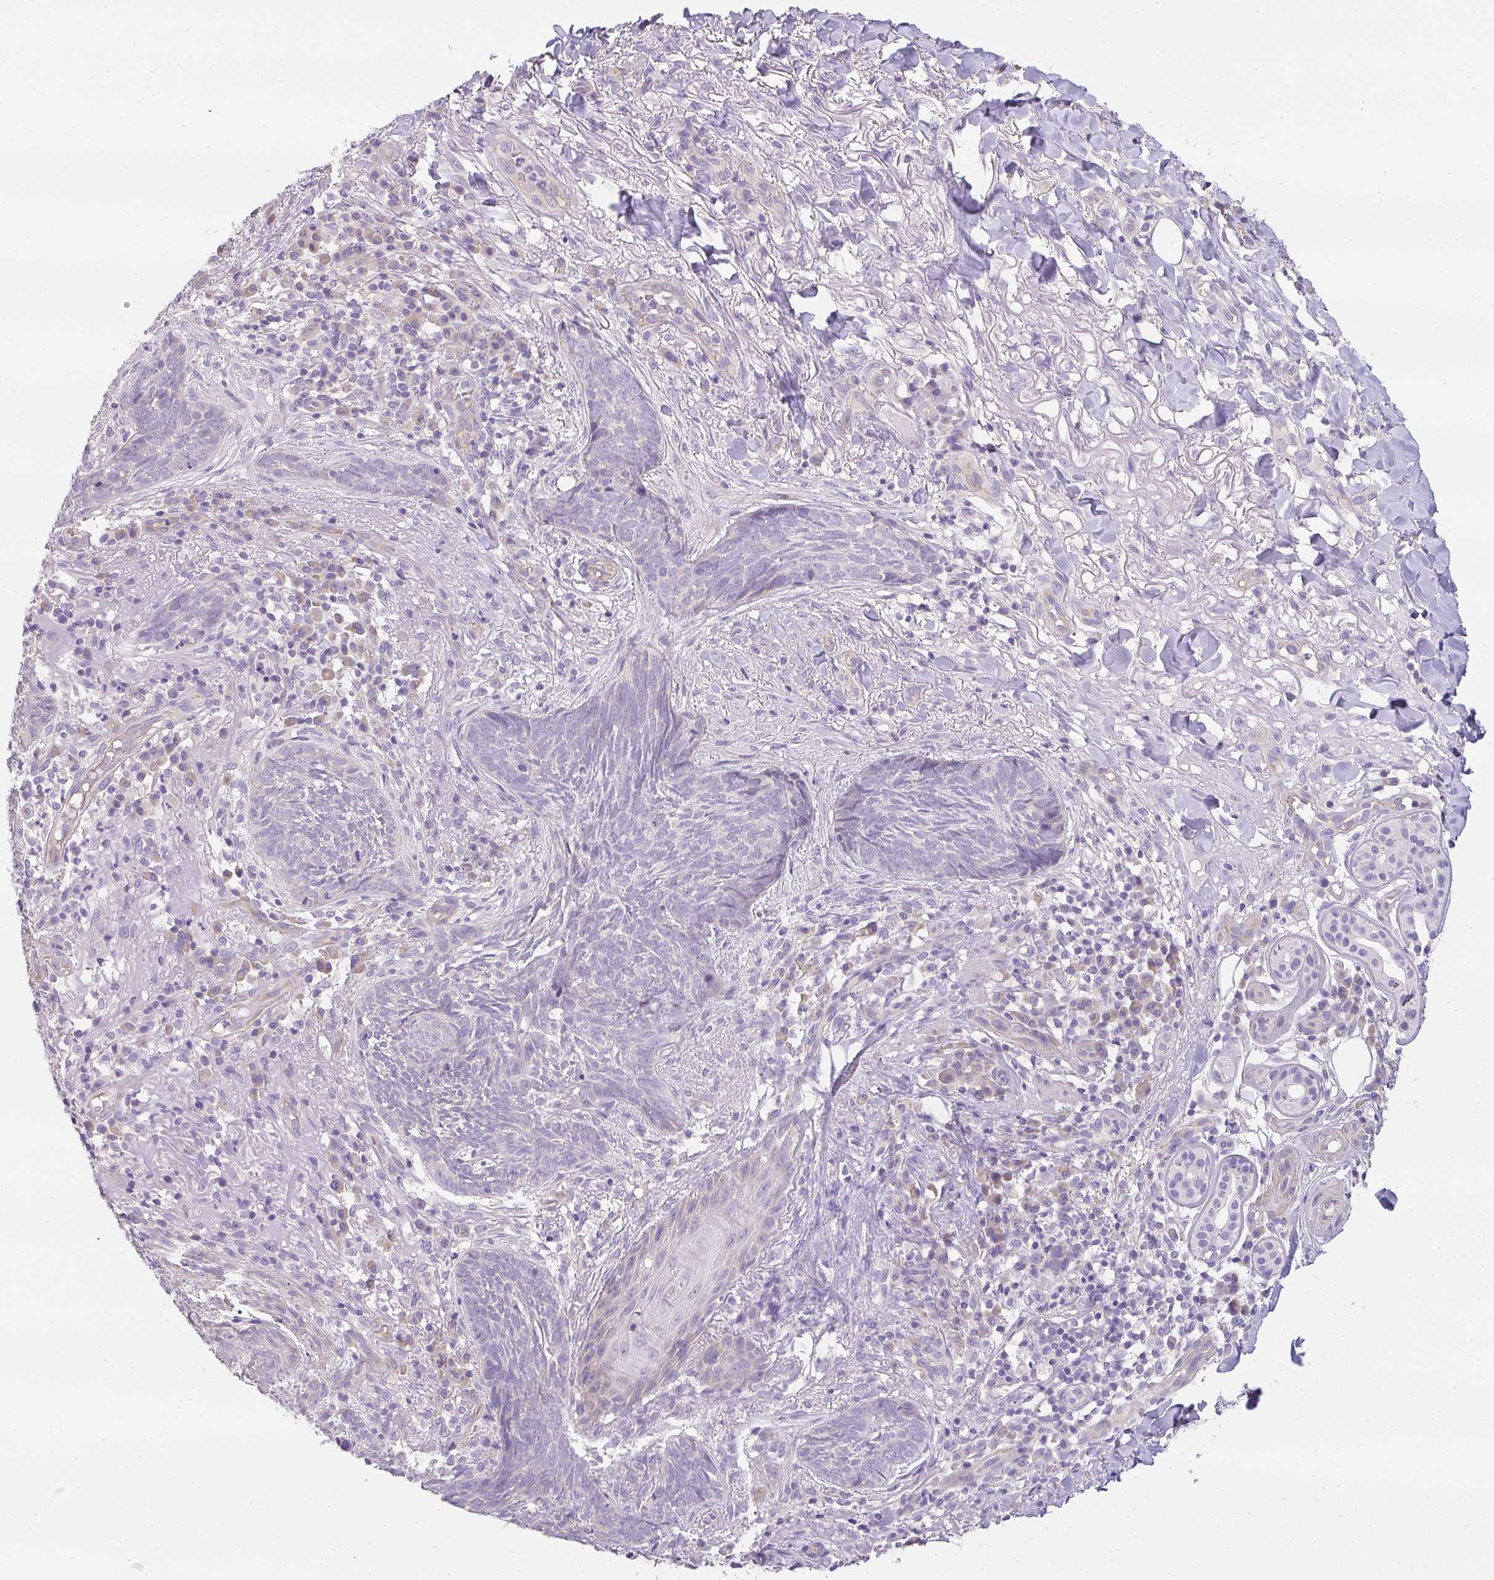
{"staining": {"intensity": "negative", "quantity": "none", "location": "none"}, "tissue": "skin cancer", "cell_type": "Tumor cells", "image_type": "cancer", "snomed": [{"axis": "morphology", "description": "Basal cell carcinoma"}, {"axis": "topography", "description": "Skin"}], "caption": "Immunohistochemistry photomicrograph of human skin basal cell carcinoma stained for a protein (brown), which exhibits no staining in tumor cells.", "gene": "FILIP1", "patient": {"sex": "female", "age": 93}}